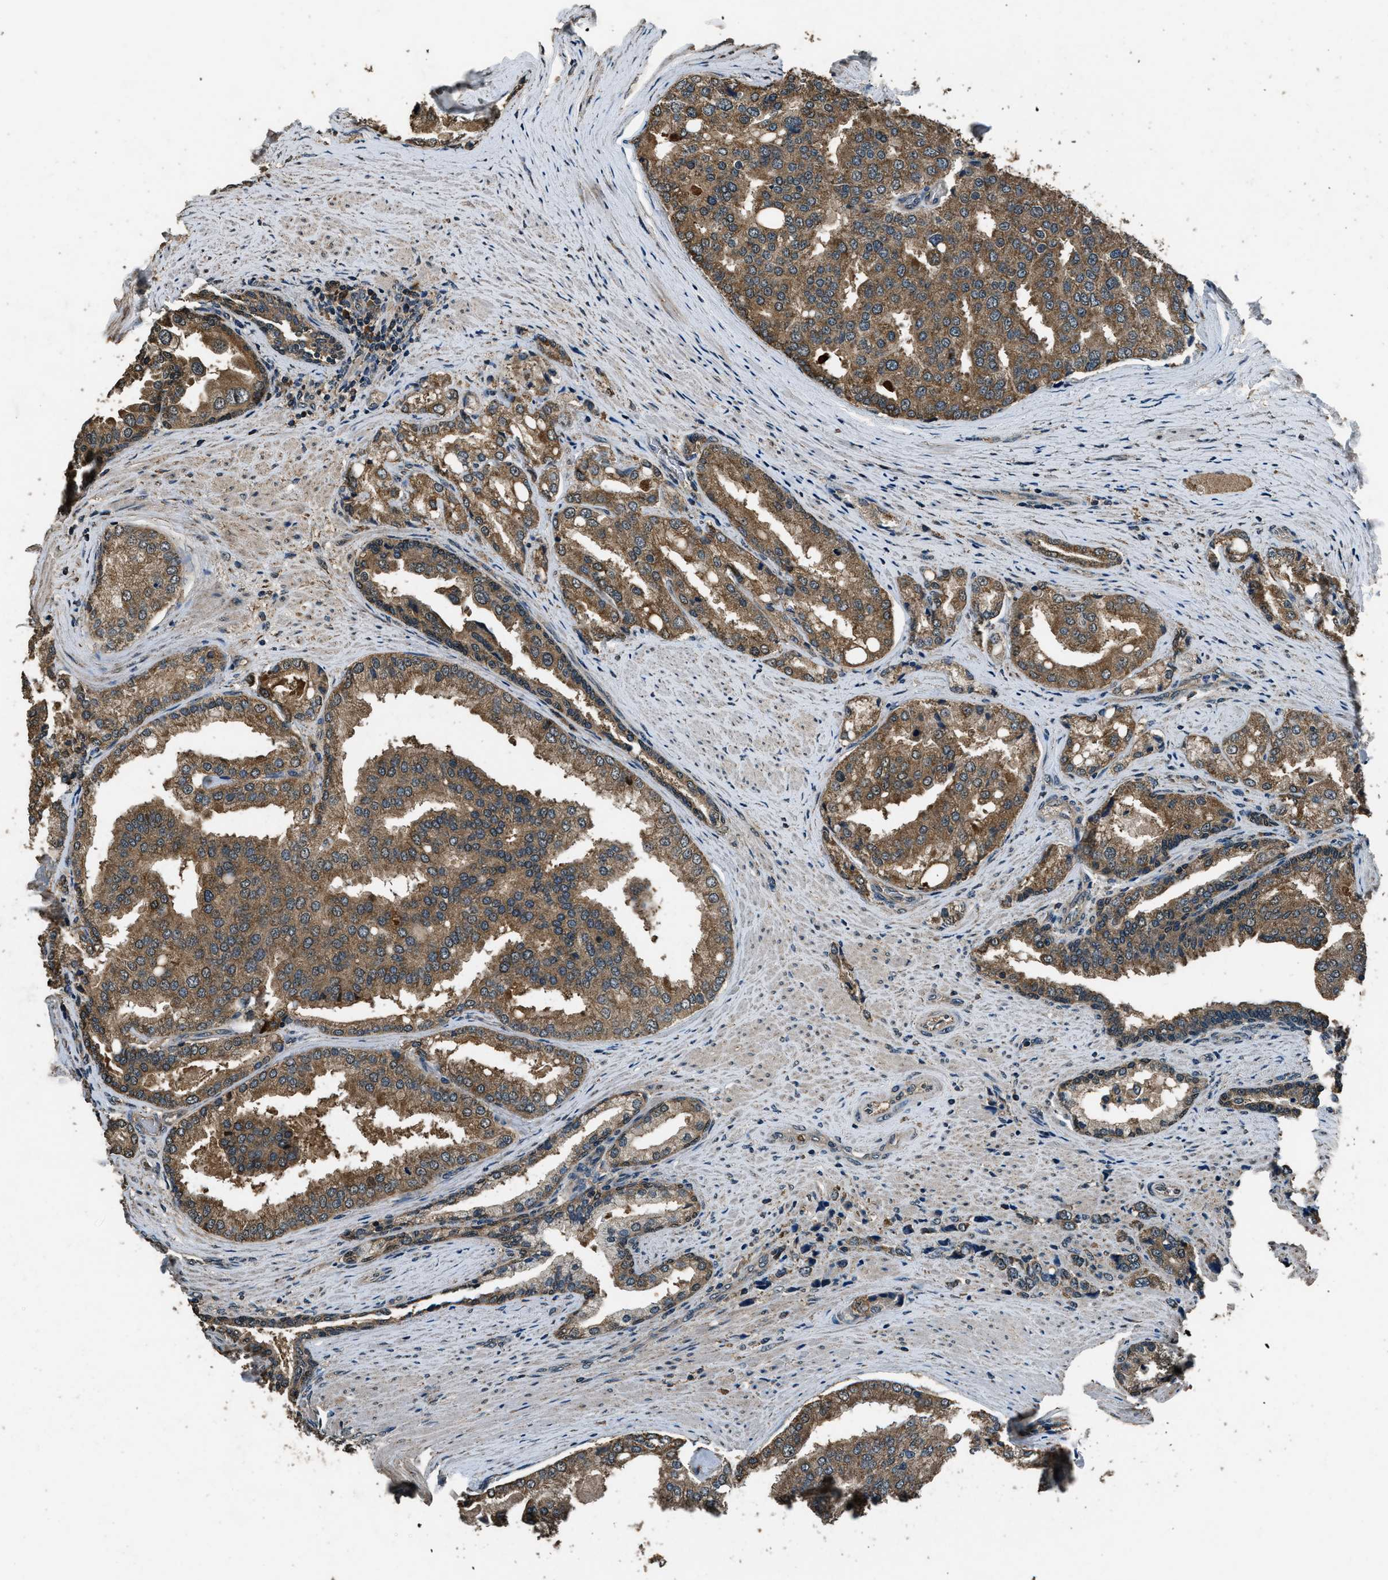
{"staining": {"intensity": "moderate", "quantity": ">75%", "location": "cytoplasmic/membranous"}, "tissue": "prostate cancer", "cell_type": "Tumor cells", "image_type": "cancer", "snomed": [{"axis": "morphology", "description": "Adenocarcinoma, High grade"}, {"axis": "topography", "description": "Prostate"}], "caption": "The histopathology image displays a brown stain indicating the presence of a protein in the cytoplasmic/membranous of tumor cells in prostate cancer.", "gene": "SALL3", "patient": {"sex": "male", "age": 50}}